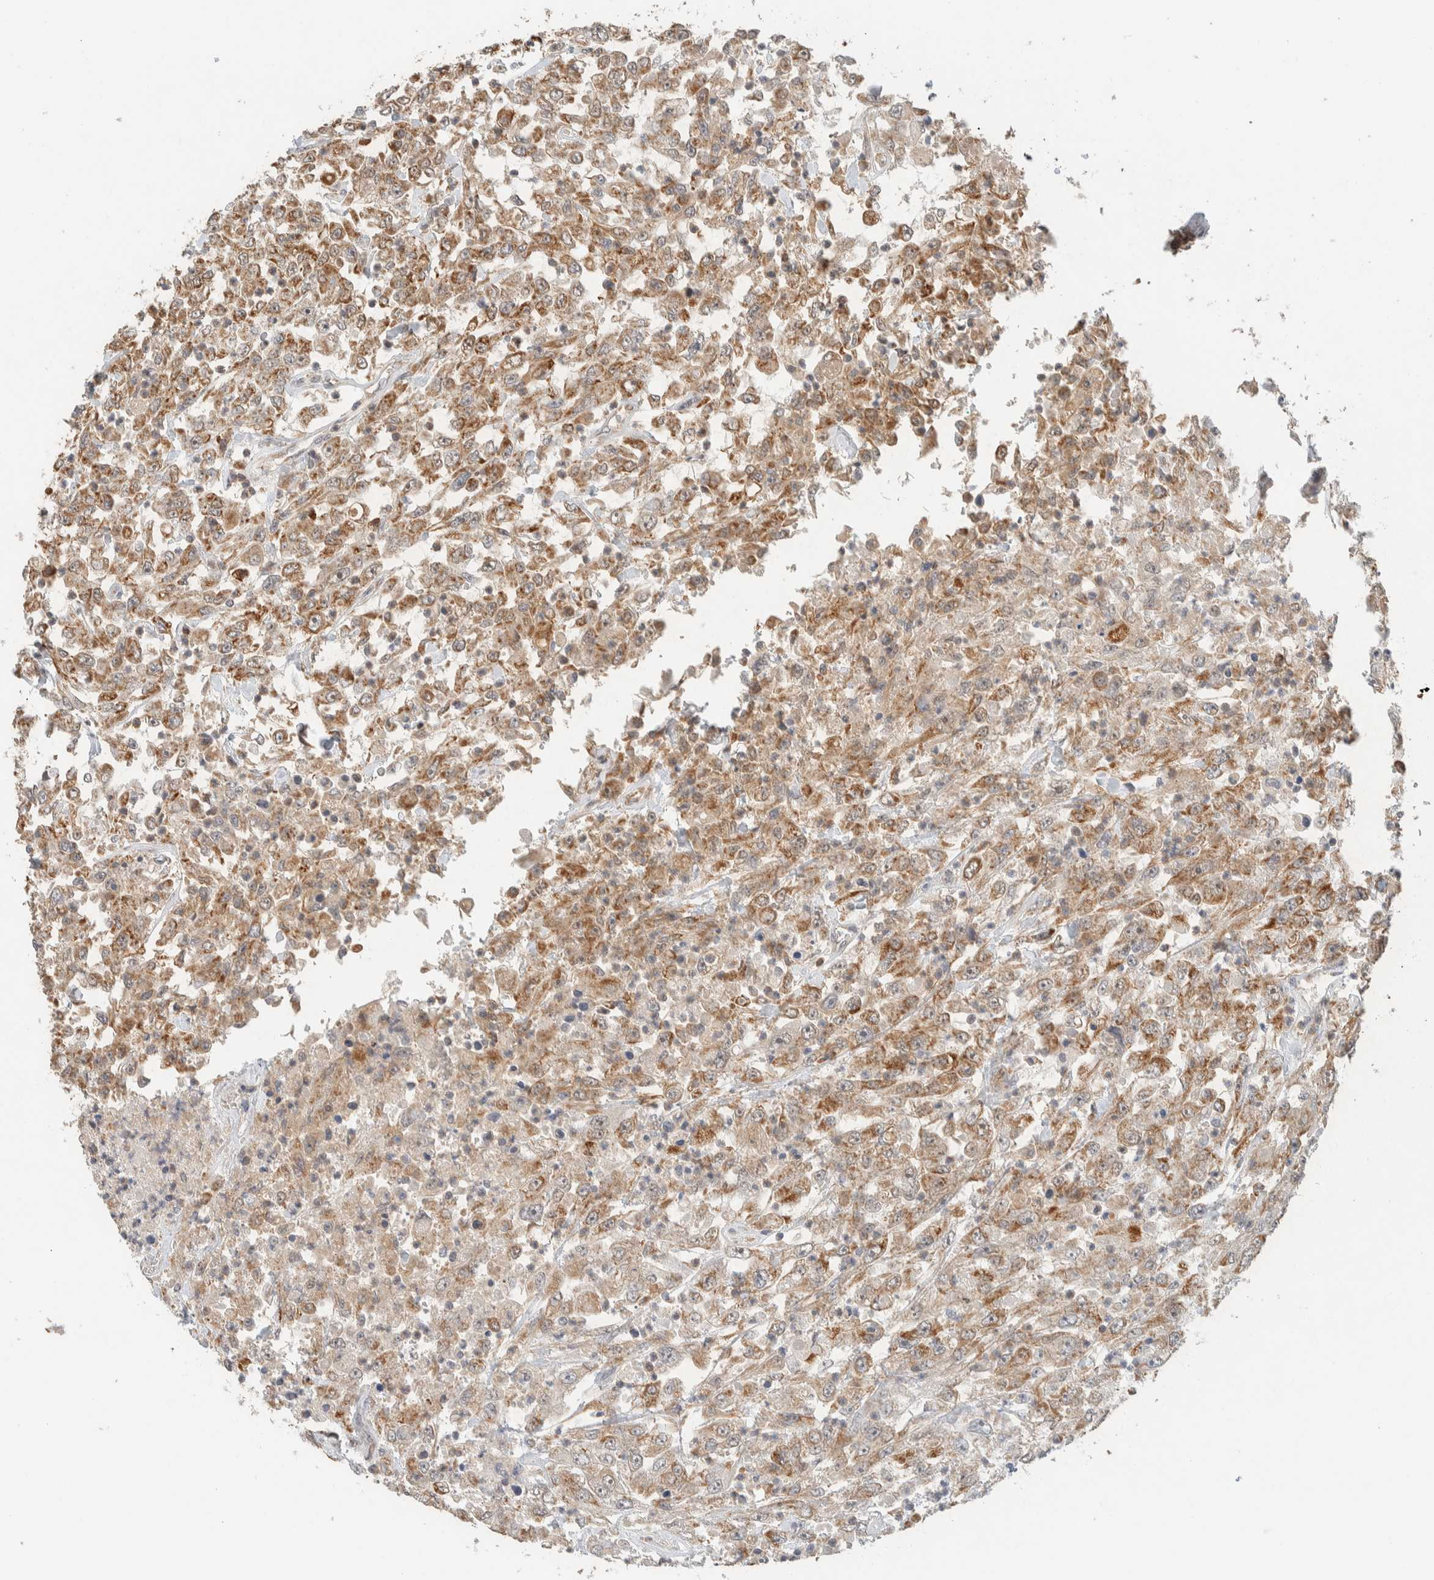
{"staining": {"intensity": "moderate", "quantity": ">75%", "location": "cytoplasmic/membranous"}, "tissue": "urothelial cancer", "cell_type": "Tumor cells", "image_type": "cancer", "snomed": [{"axis": "morphology", "description": "Urothelial carcinoma, High grade"}, {"axis": "topography", "description": "Urinary bladder"}], "caption": "Protein expression analysis of human urothelial carcinoma (high-grade) reveals moderate cytoplasmic/membranous expression in about >75% of tumor cells.", "gene": "MRPL41", "patient": {"sex": "male", "age": 46}}